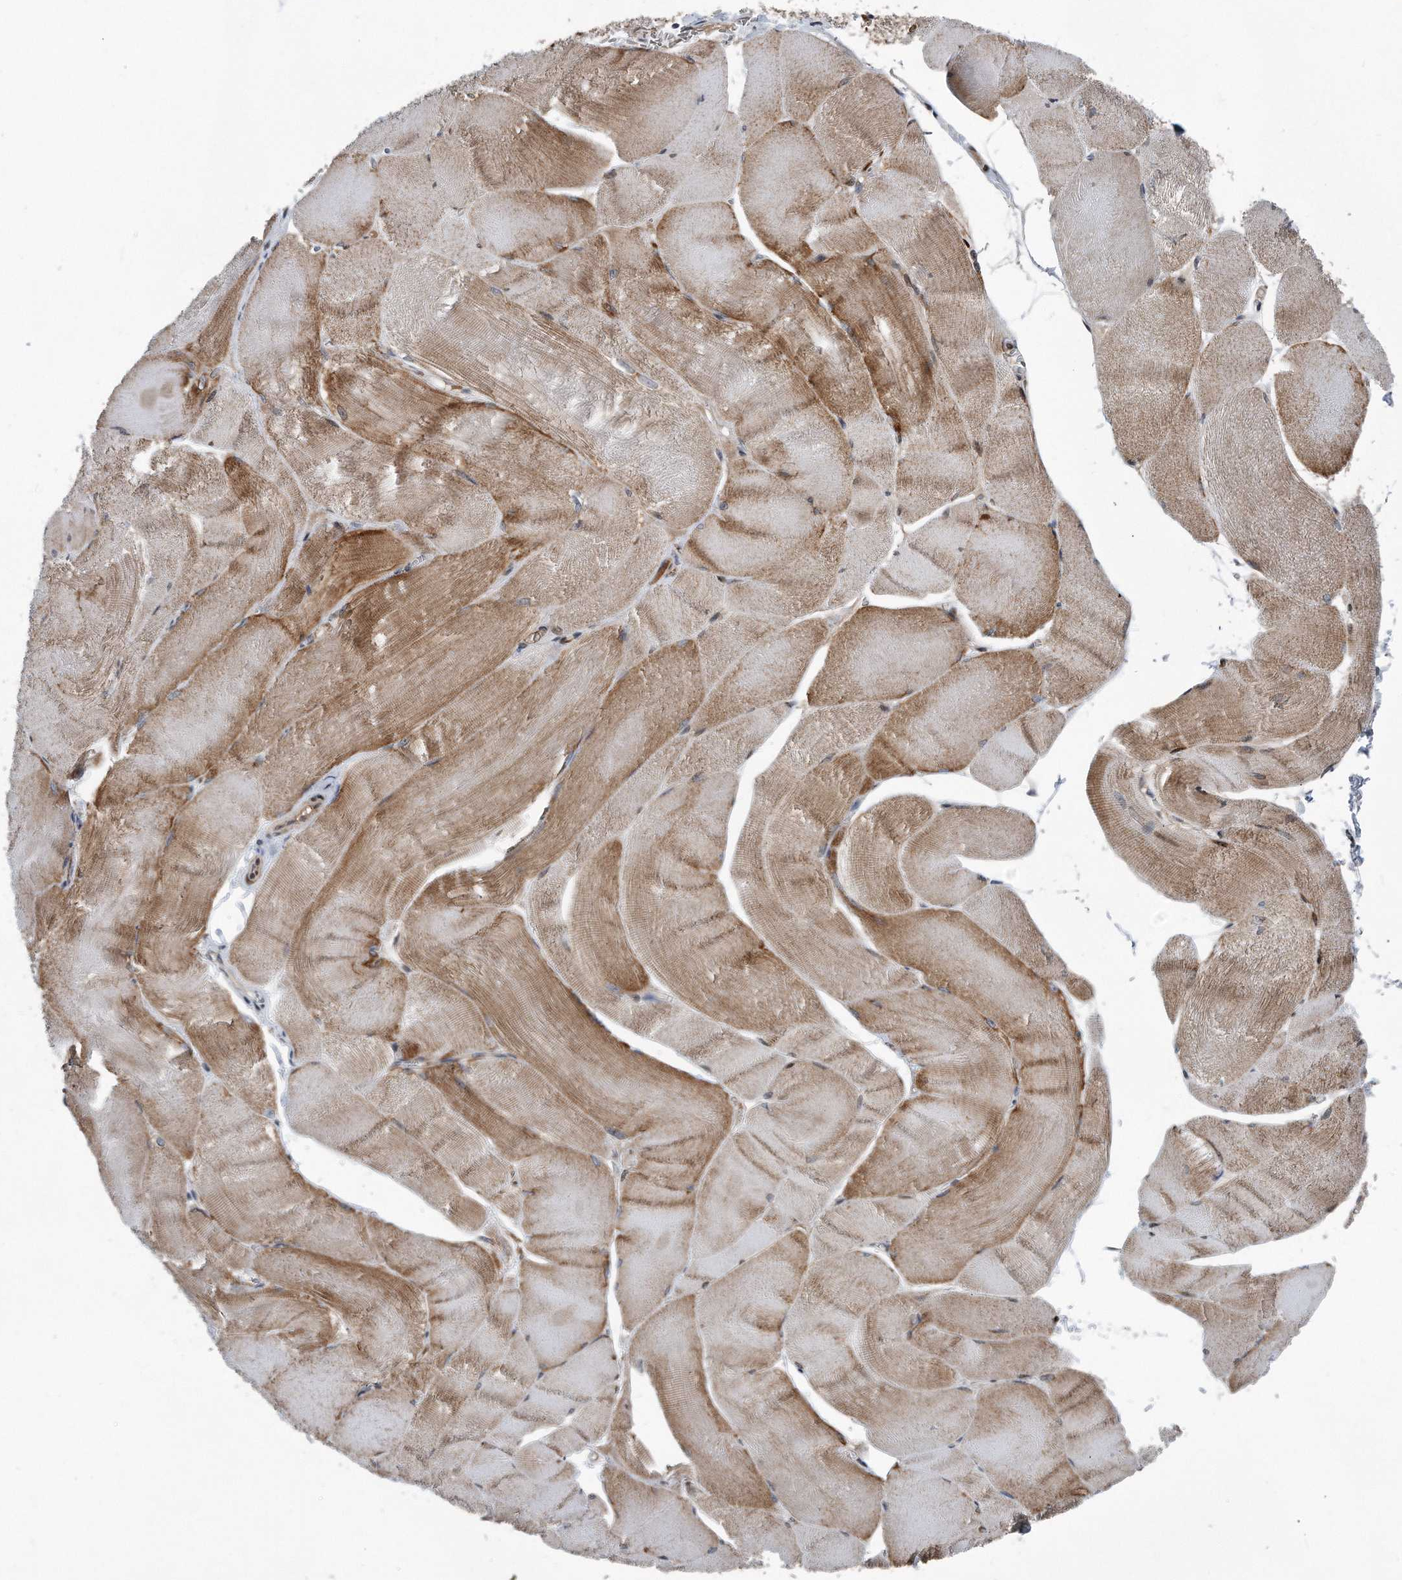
{"staining": {"intensity": "moderate", "quantity": "25%-75%", "location": "cytoplasmic/membranous"}, "tissue": "skeletal muscle", "cell_type": "Myocytes", "image_type": "normal", "snomed": [{"axis": "morphology", "description": "Normal tissue, NOS"}, {"axis": "morphology", "description": "Basal cell carcinoma"}, {"axis": "topography", "description": "Skeletal muscle"}], "caption": "Brown immunohistochemical staining in unremarkable human skeletal muscle shows moderate cytoplasmic/membranous expression in approximately 25%-75% of myocytes.", "gene": "DST", "patient": {"sex": "female", "age": 64}}